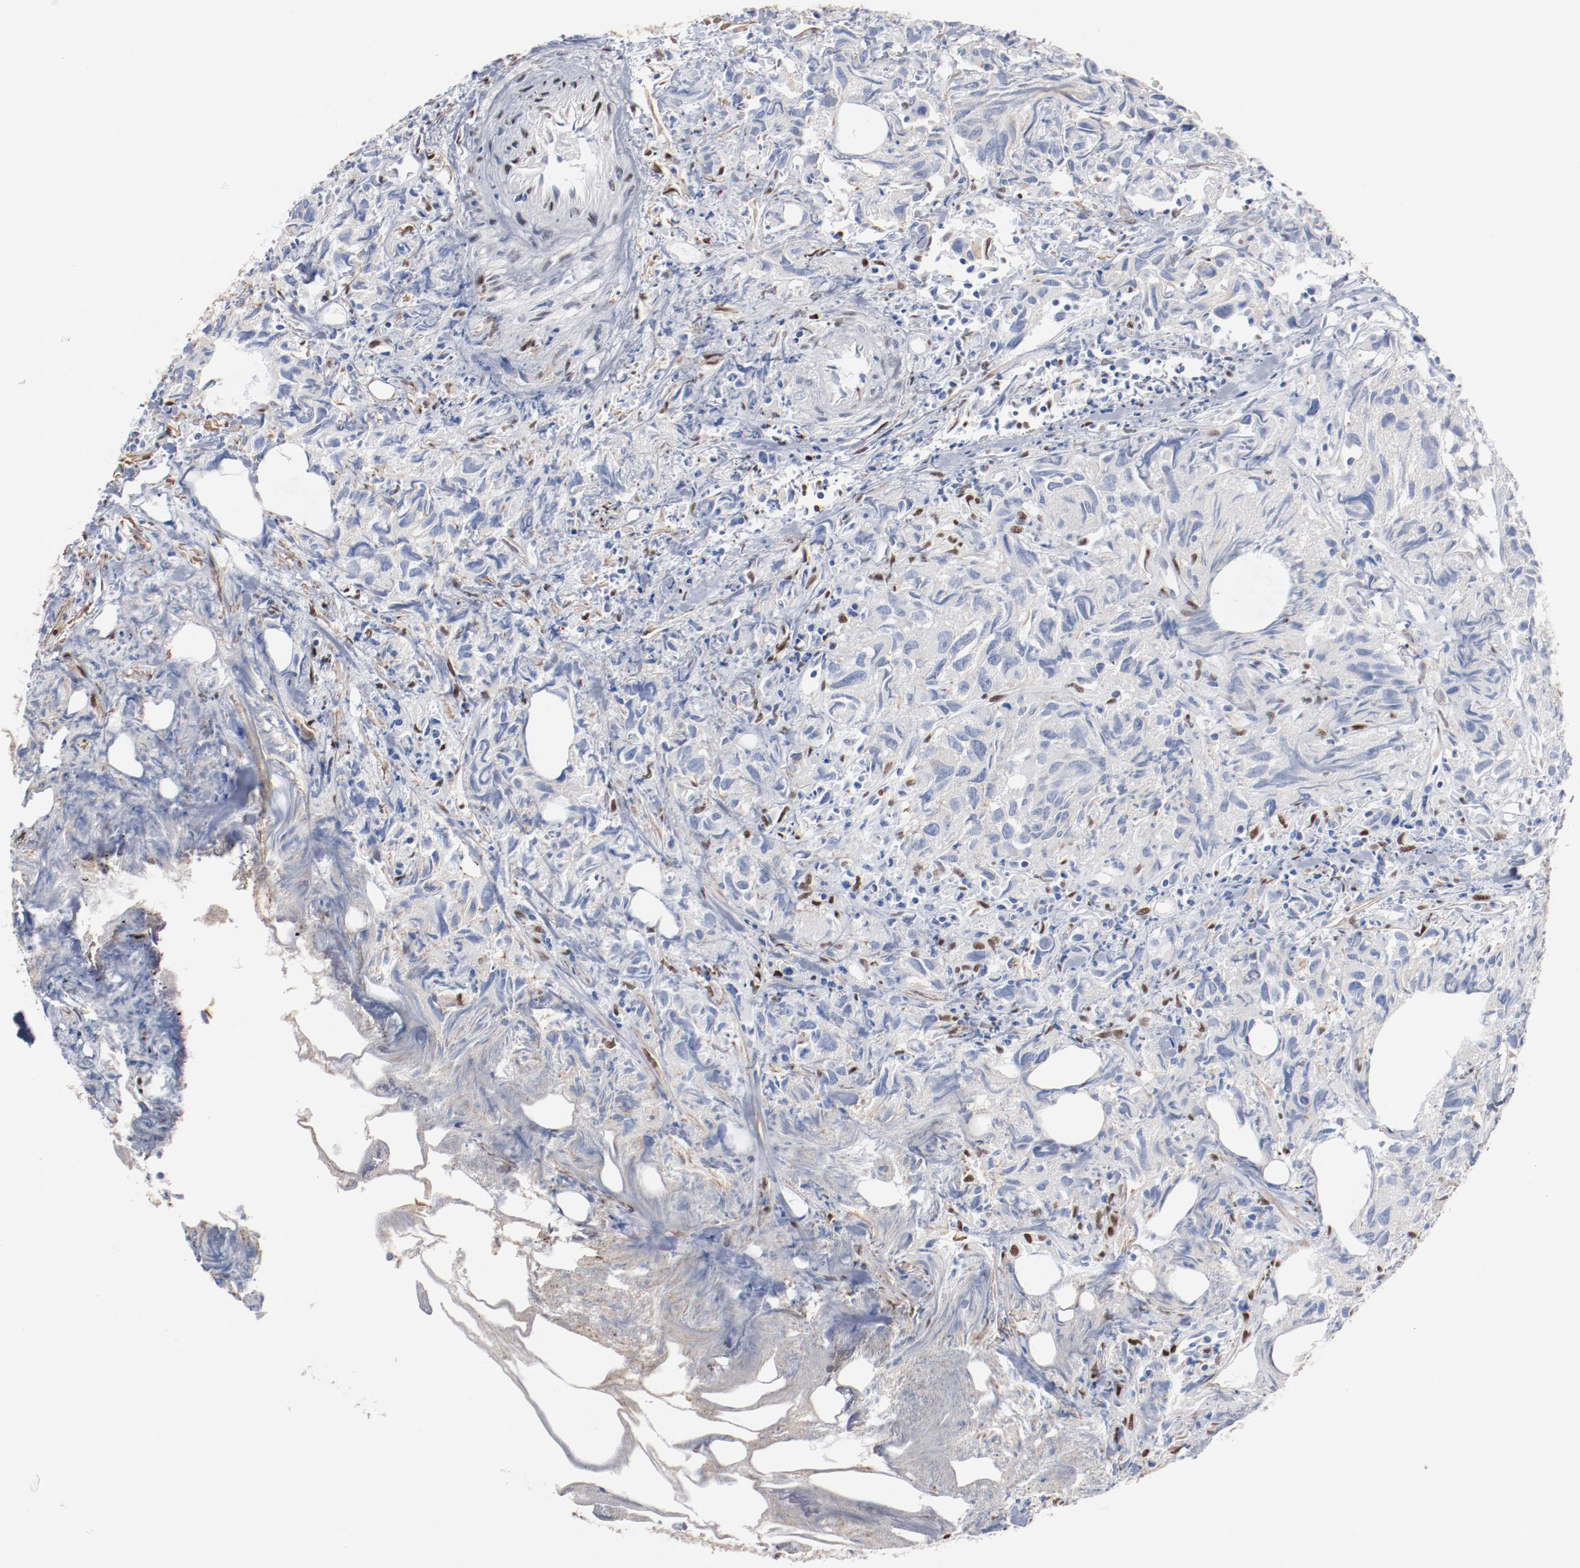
{"staining": {"intensity": "negative", "quantity": "none", "location": "none"}, "tissue": "urothelial cancer", "cell_type": "Tumor cells", "image_type": "cancer", "snomed": [{"axis": "morphology", "description": "Urothelial carcinoma, High grade"}, {"axis": "topography", "description": "Urinary bladder"}], "caption": "Immunohistochemical staining of human urothelial carcinoma (high-grade) reveals no significant staining in tumor cells.", "gene": "ZEB2", "patient": {"sex": "female", "age": 75}}